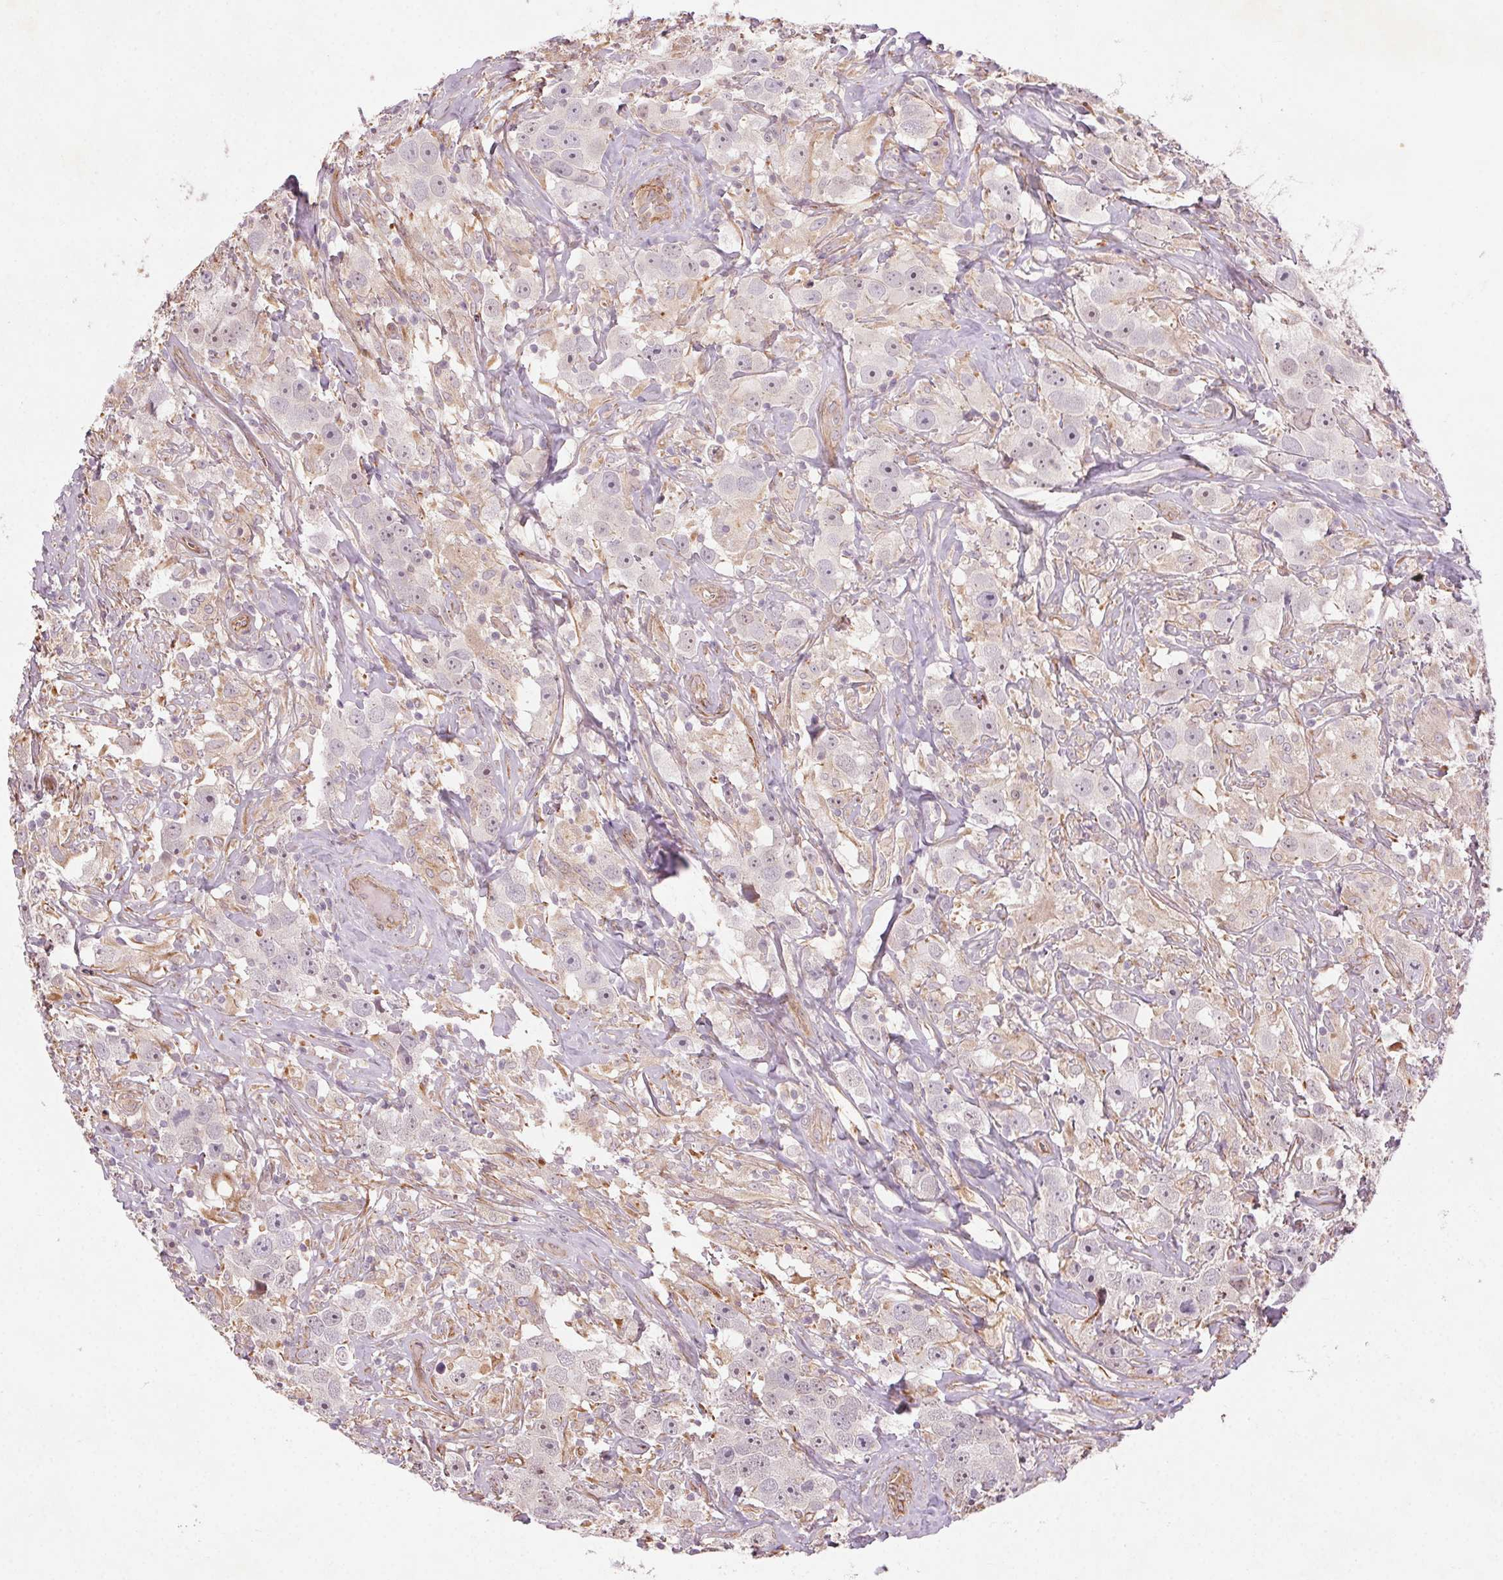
{"staining": {"intensity": "weak", "quantity": "<25%", "location": "nuclear"}, "tissue": "testis cancer", "cell_type": "Tumor cells", "image_type": "cancer", "snomed": [{"axis": "morphology", "description": "Seminoma, NOS"}, {"axis": "topography", "description": "Testis"}], "caption": "IHC photomicrograph of testis seminoma stained for a protein (brown), which displays no positivity in tumor cells.", "gene": "CCSER1", "patient": {"sex": "male", "age": 49}}